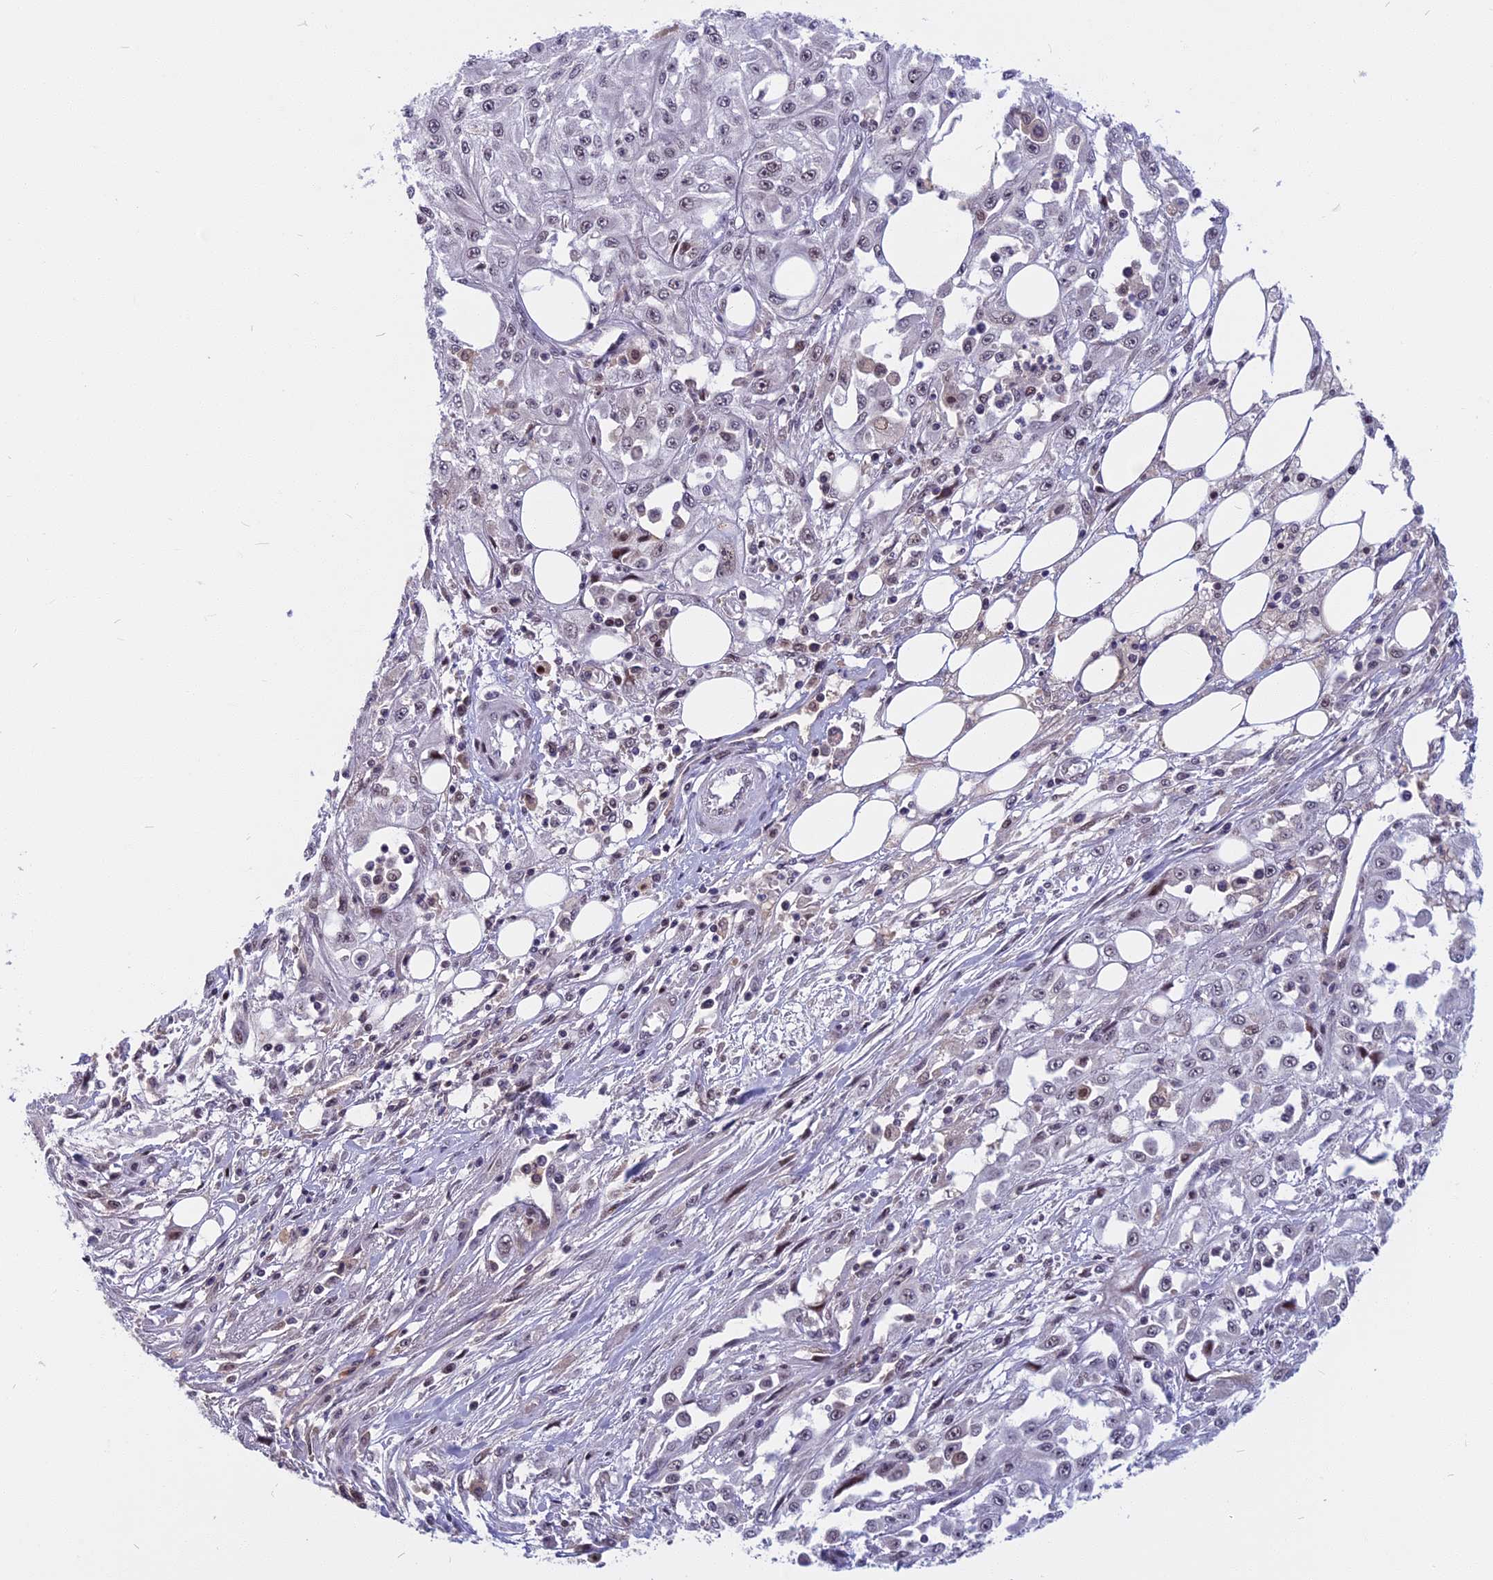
{"staining": {"intensity": "weak", "quantity": "<25%", "location": "nuclear"}, "tissue": "skin cancer", "cell_type": "Tumor cells", "image_type": "cancer", "snomed": [{"axis": "morphology", "description": "Squamous cell carcinoma, NOS"}, {"axis": "morphology", "description": "Squamous cell carcinoma, metastatic, NOS"}, {"axis": "topography", "description": "Skin"}, {"axis": "topography", "description": "Lymph node"}], "caption": "The immunohistochemistry (IHC) photomicrograph has no significant staining in tumor cells of skin squamous cell carcinoma tissue. (DAB immunohistochemistry (IHC) with hematoxylin counter stain).", "gene": "CDC7", "patient": {"sex": "male", "age": 75}}